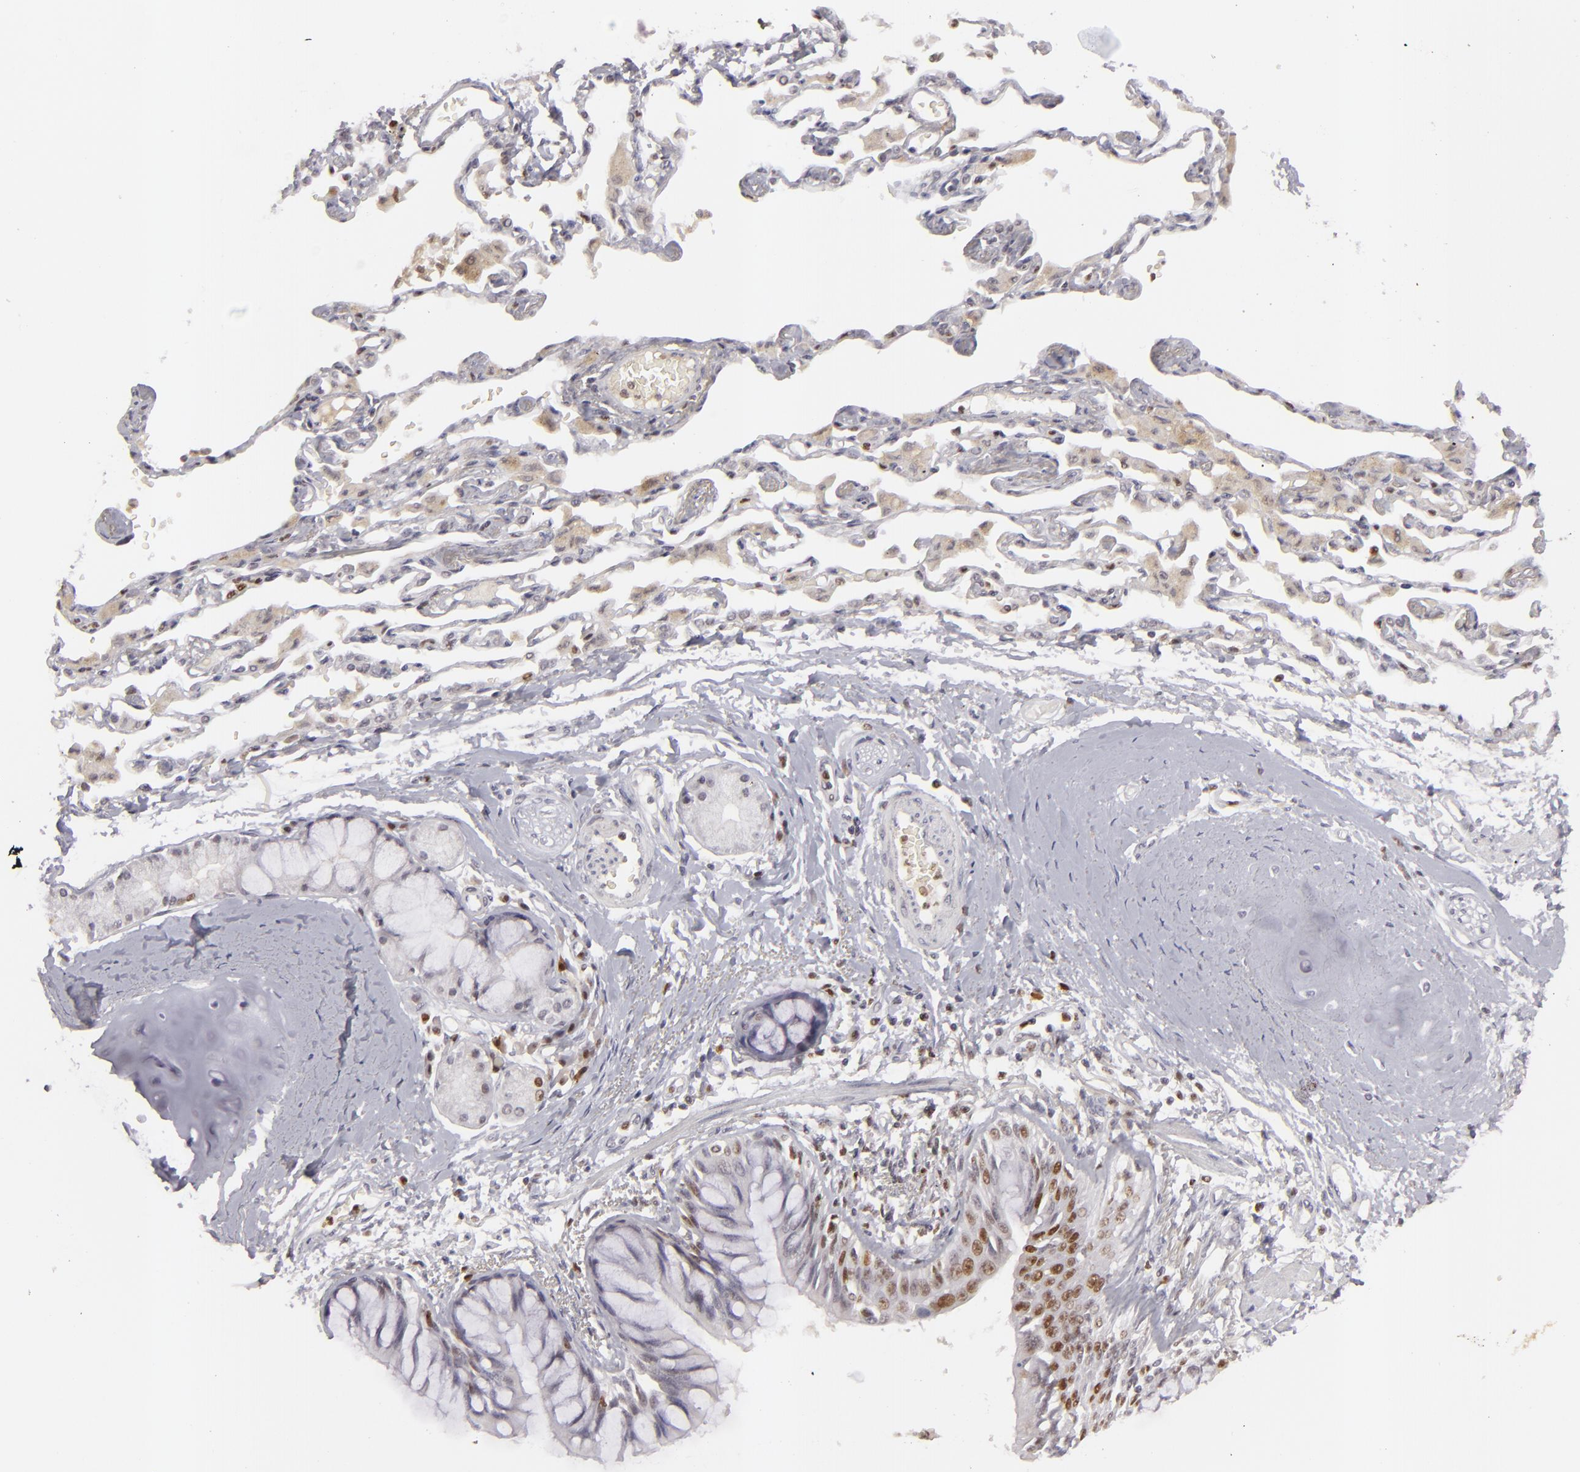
{"staining": {"intensity": "strong", "quantity": "25%-75%", "location": "nuclear"}, "tissue": "bronchus", "cell_type": "Respiratory epithelial cells", "image_type": "normal", "snomed": [{"axis": "morphology", "description": "Normal tissue, NOS"}, {"axis": "topography", "description": "Cartilage tissue"}, {"axis": "topography", "description": "Bronchus"}, {"axis": "topography", "description": "Lung"}, {"axis": "topography", "description": "Peripheral nerve tissue"}], "caption": "Respiratory epithelial cells reveal high levels of strong nuclear staining in approximately 25%-75% of cells in normal bronchus.", "gene": "FEN1", "patient": {"sex": "female", "age": 49}}